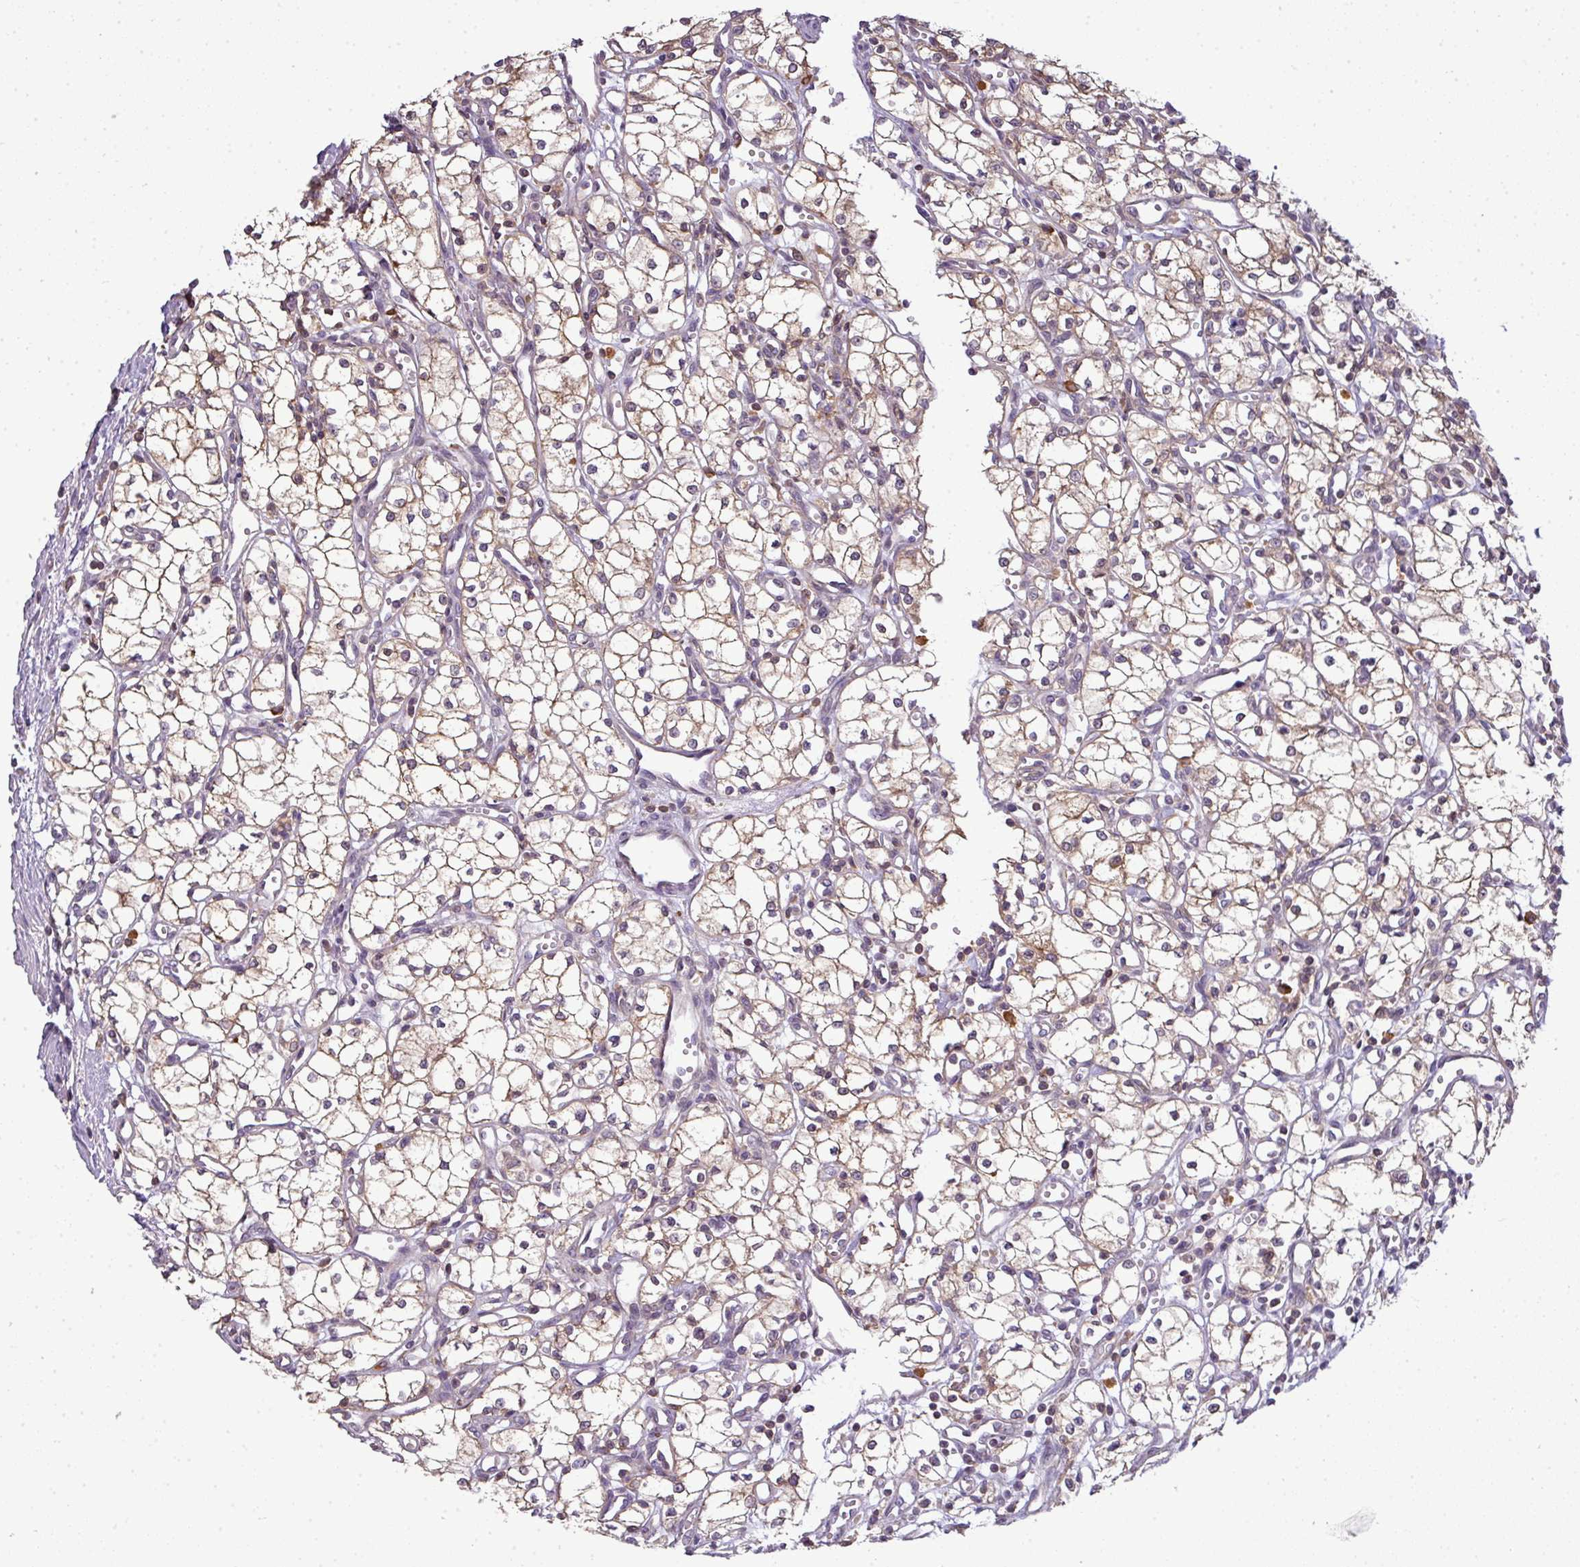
{"staining": {"intensity": "weak", "quantity": ">75%", "location": "cytoplasmic/membranous"}, "tissue": "renal cancer", "cell_type": "Tumor cells", "image_type": "cancer", "snomed": [{"axis": "morphology", "description": "Adenocarcinoma, NOS"}, {"axis": "topography", "description": "Kidney"}], "caption": "Approximately >75% of tumor cells in renal adenocarcinoma demonstrate weak cytoplasmic/membranous protein positivity as visualized by brown immunohistochemical staining.", "gene": "STAT5A", "patient": {"sex": "male", "age": 59}}